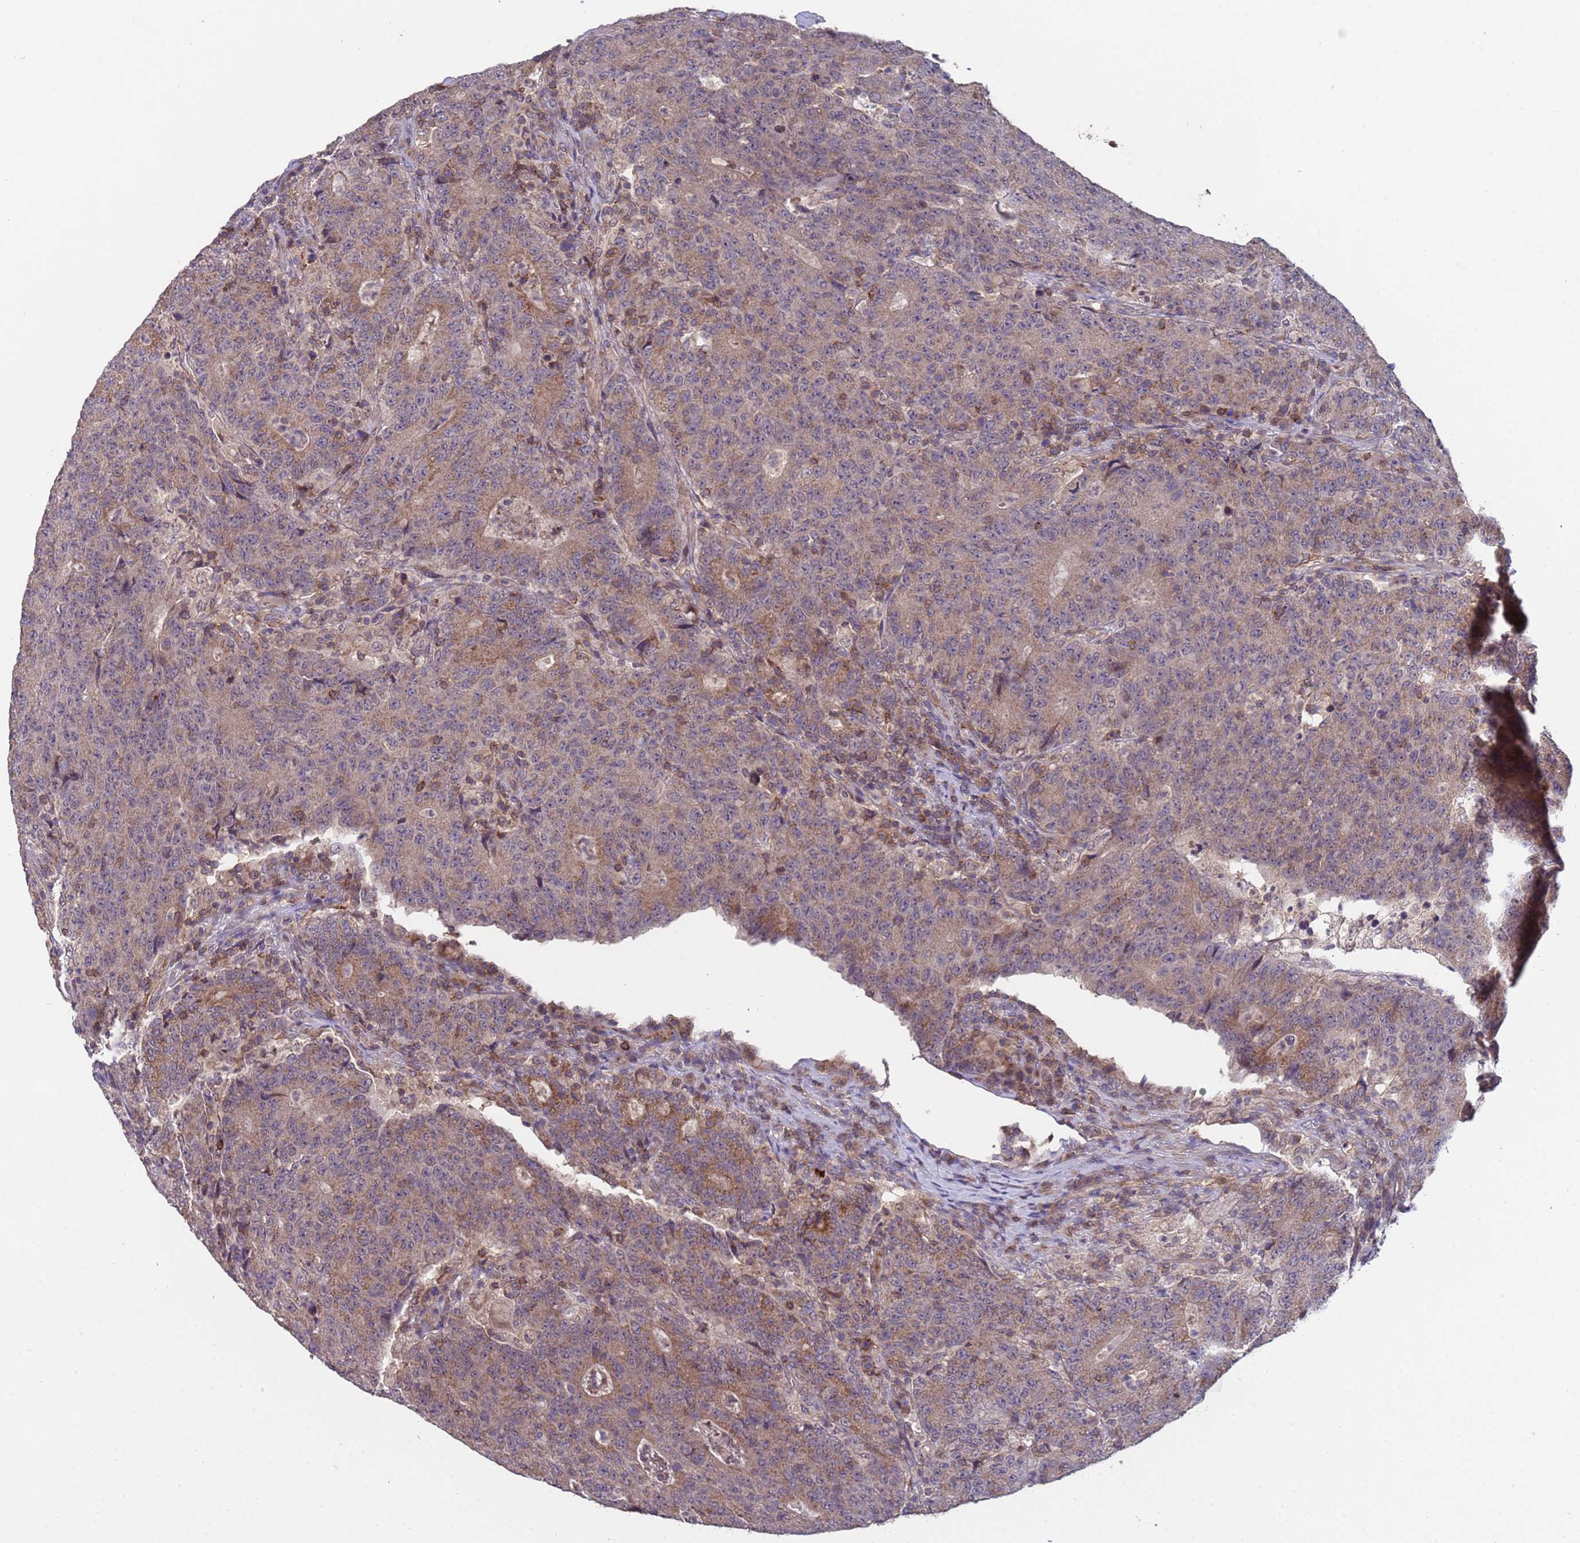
{"staining": {"intensity": "weak", "quantity": ">75%", "location": "cytoplasmic/membranous"}, "tissue": "colorectal cancer", "cell_type": "Tumor cells", "image_type": "cancer", "snomed": [{"axis": "morphology", "description": "Adenocarcinoma, NOS"}, {"axis": "topography", "description": "Colon"}], "caption": "Immunohistochemical staining of human adenocarcinoma (colorectal) displays weak cytoplasmic/membranous protein expression in about >75% of tumor cells. (IHC, brightfield microscopy, high magnification).", "gene": "ACAD8", "patient": {"sex": "female", "age": 75}}